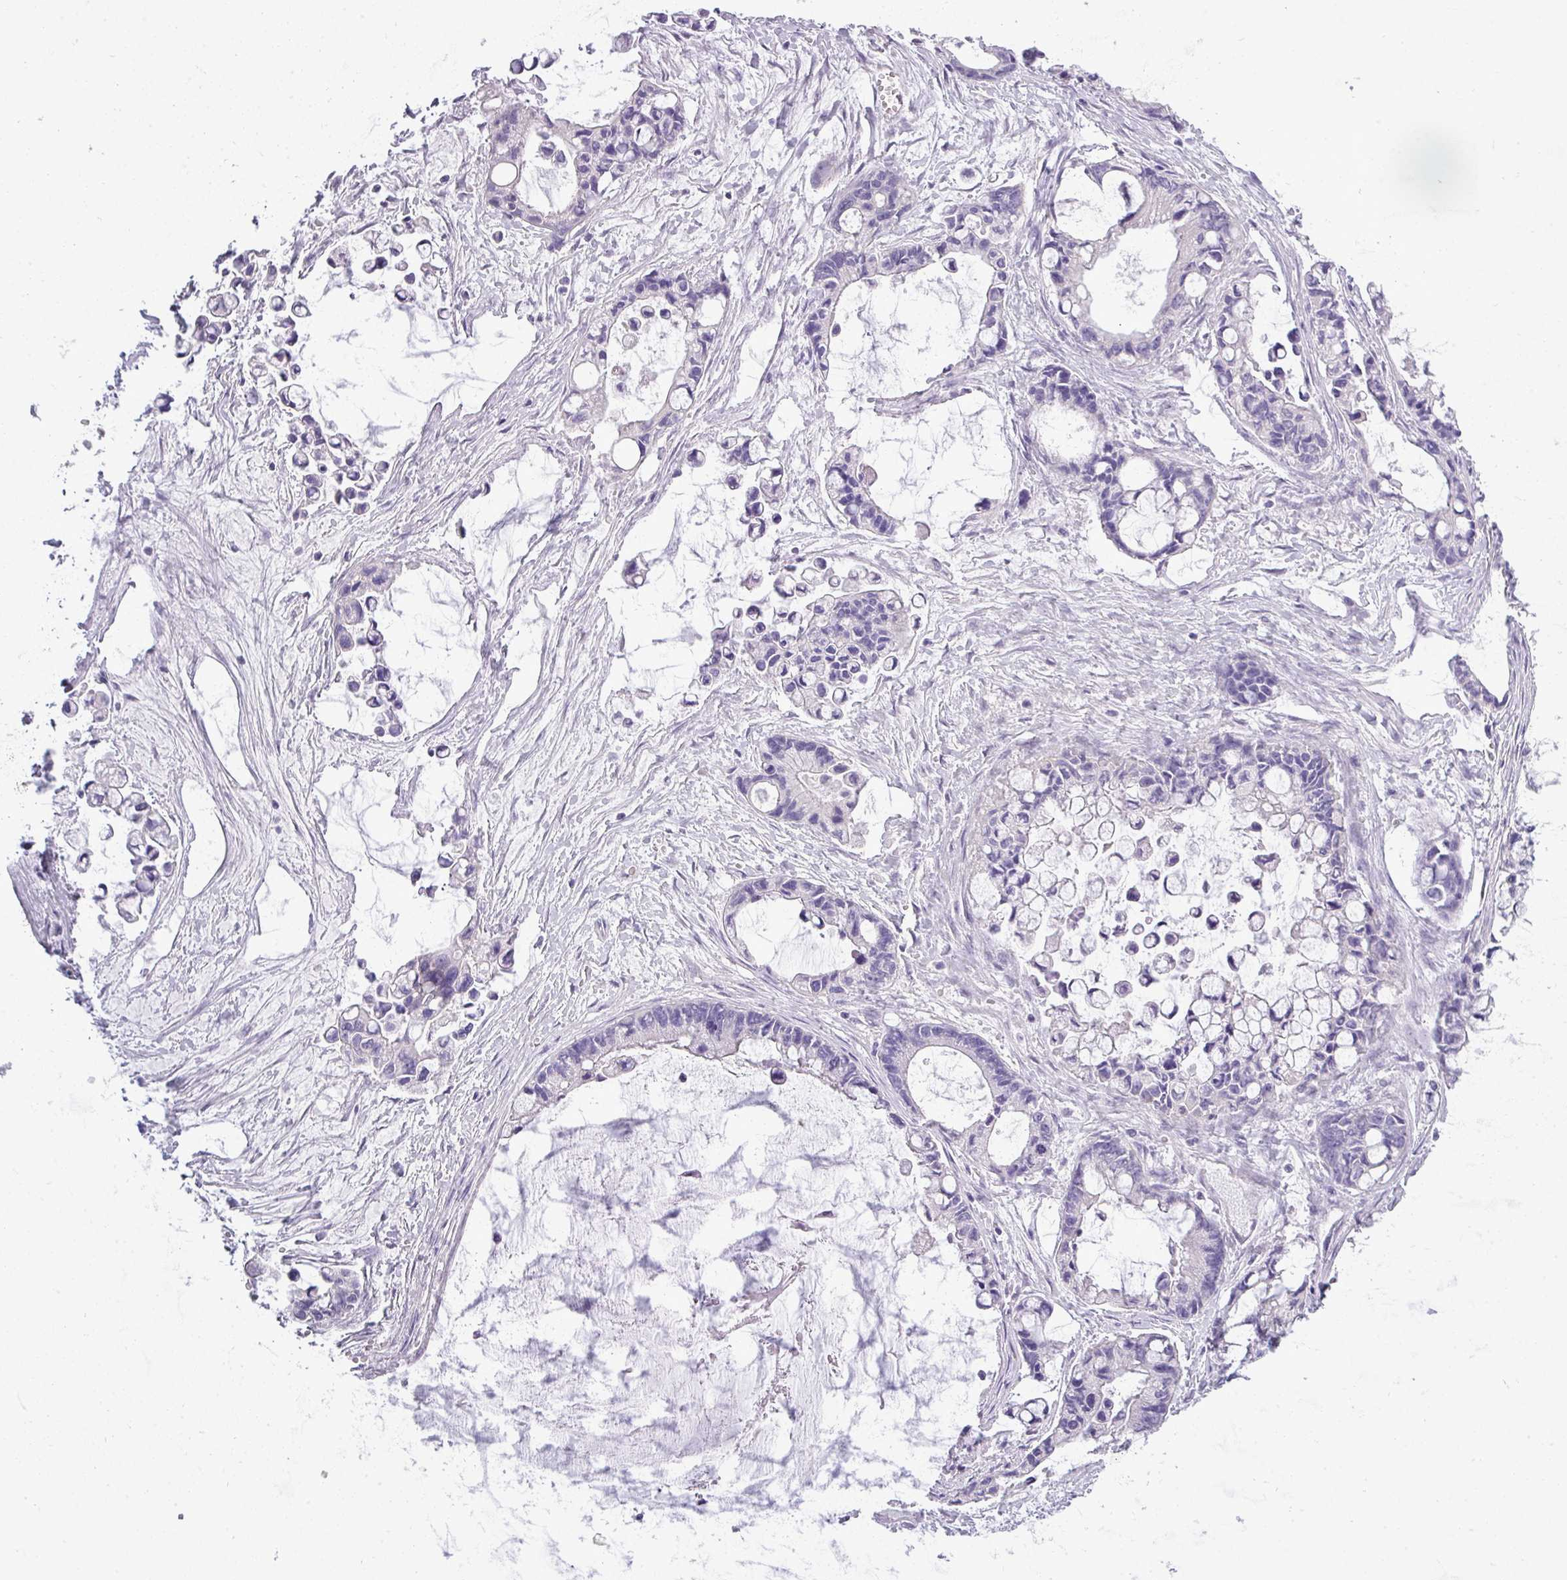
{"staining": {"intensity": "negative", "quantity": "none", "location": "none"}, "tissue": "ovarian cancer", "cell_type": "Tumor cells", "image_type": "cancer", "snomed": [{"axis": "morphology", "description": "Cystadenocarcinoma, mucinous, NOS"}, {"axis": "topography", "description": "Ovary"}], "caption": "DAB immunohistochemical staining of ovarian cancer reveals no significant positivity in tumor cells.", "gene": "DNAAF9", "patient": {"sex": "female", "age": 63}}